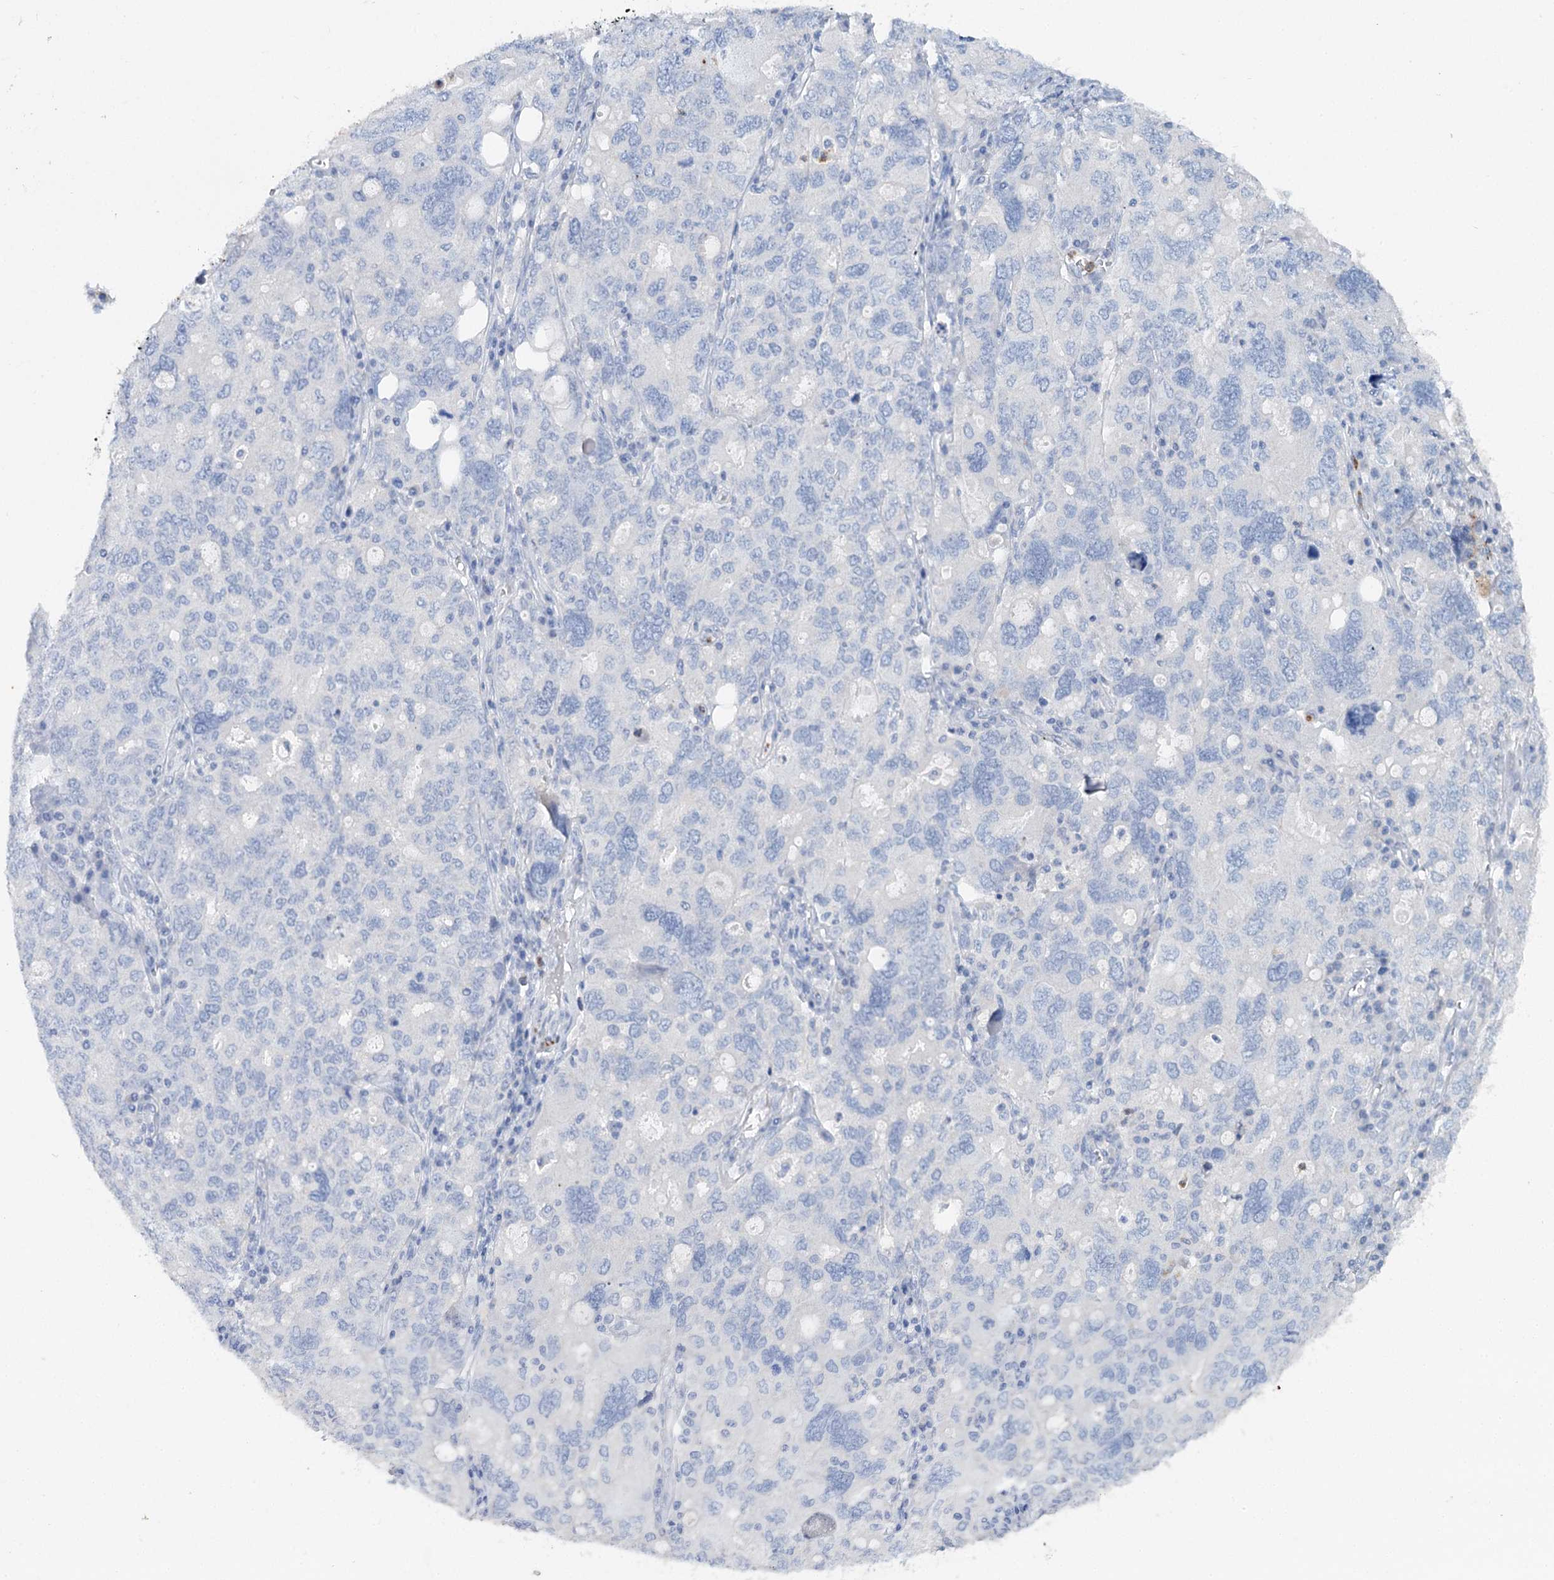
{"staining": {"intensity": "negative", "quantity": "none", "location": "none"}, "tissue": "ovarian cancer", "cell_type": "Tumor cells", "image_type": "cancer", "snomed": [{"axis": "morphology", "description": "Carcinoma, endometroid"}, {"axis": "topography", "description": "Ovary"}], "caption": "Immunohistochemical staining of ovarian cancer (endometroid carcinoma) displays no significant expression in tumor cells. (DAB immunohistochemistry, high magnification).", "gene": "CEACAM8", "patient": {"sex": "female", "age": 62}}